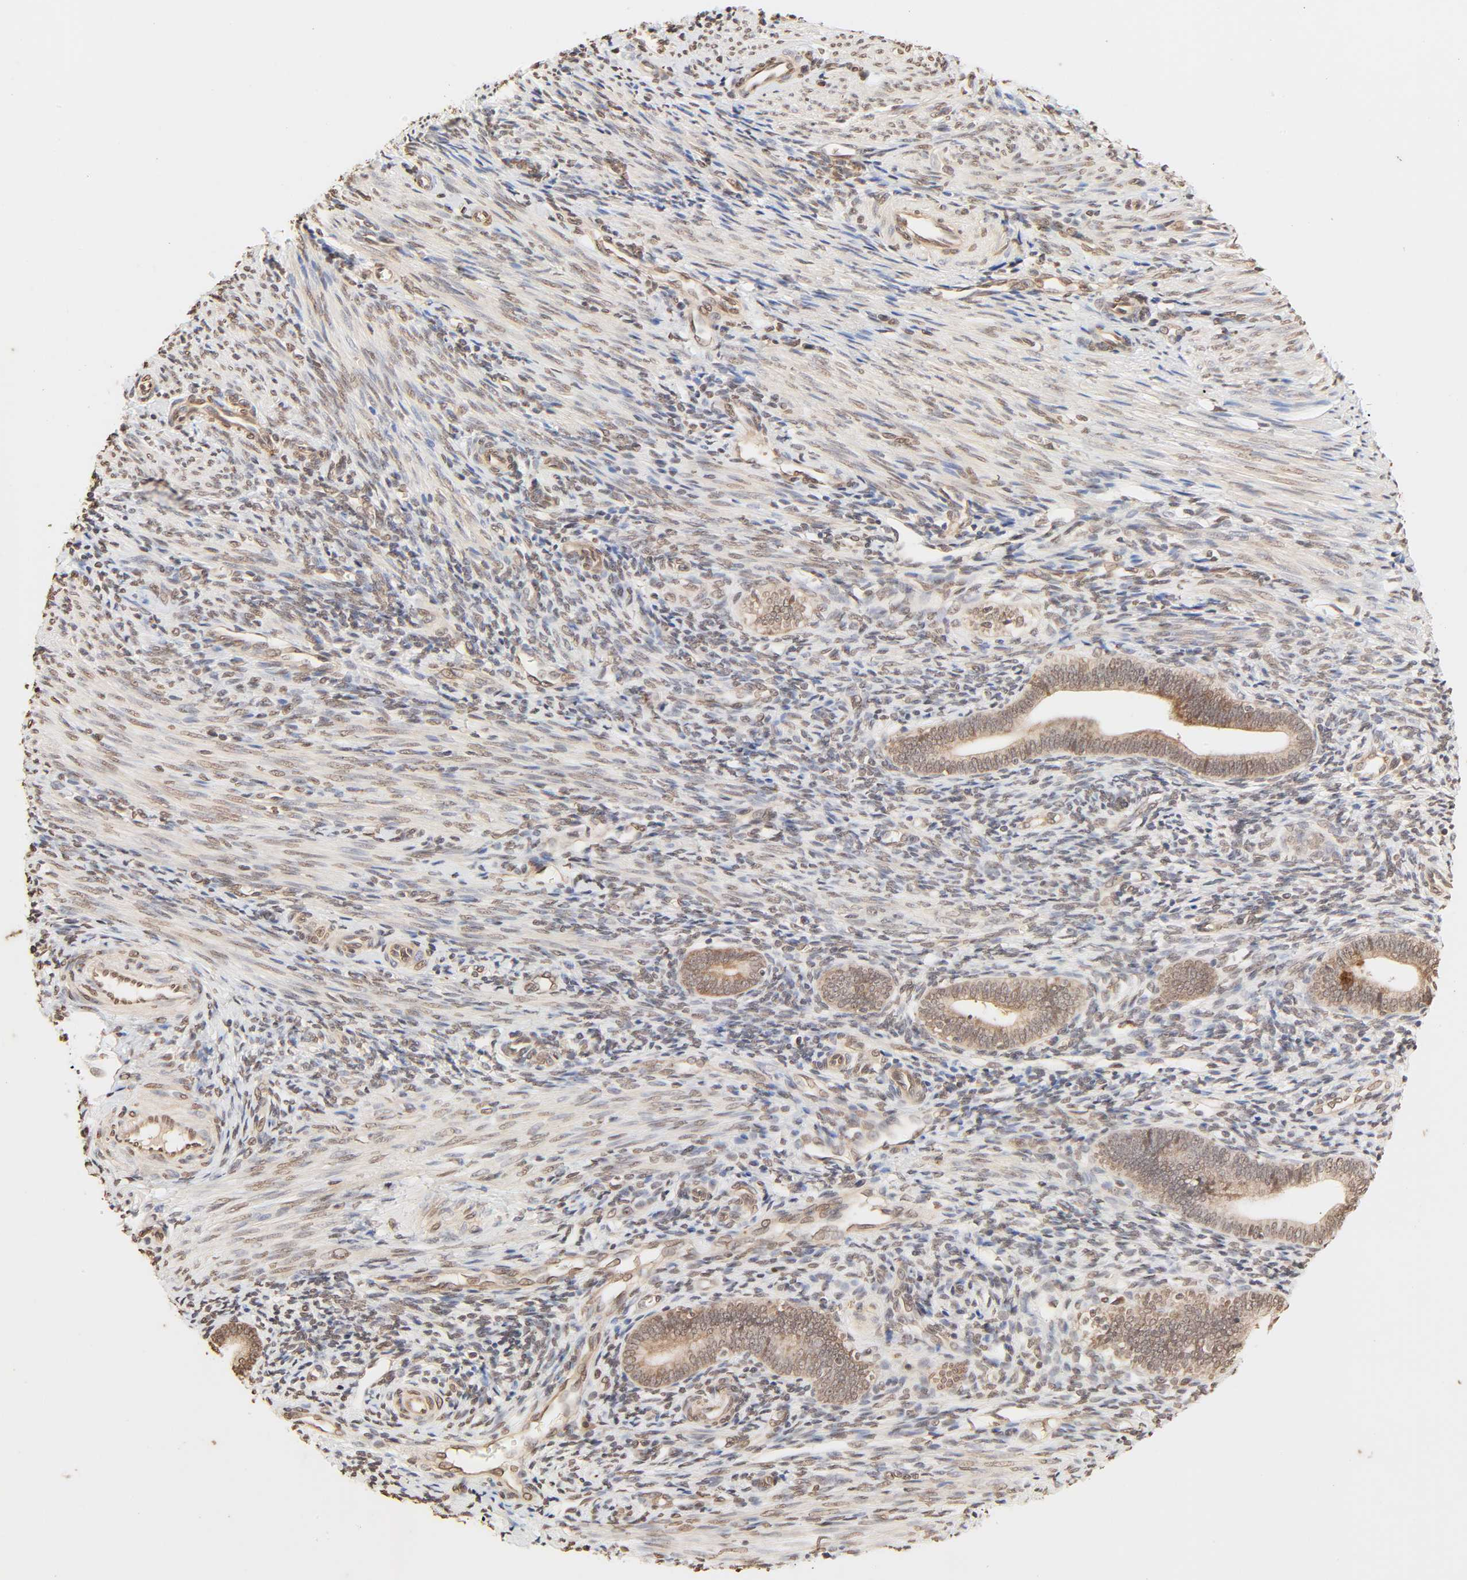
{"staining": {"intensity": "moderate", "quantity": ">75%", "location": "cytoplasmic/membranous,nuclear"}, "tissue": "endometrium", "cell_type": "Cells in endometrial stroma", "image_type": "normal", "snomed": [{"axis": "morphology", "description": "Normal tissue, NOS"}, {"axis": "topography", "description": "Uterus"}, {"axis": "topography", "description": "Endometrium"}], "caption": "Immunohistochemical staining of normal endometrium demonstrates >75% levels of moderate cytoplasmic/membranous,nuclear protein staining in approximately >75% of cells in endometrial stroma. The protein of interest is stained brown, and the nuclei are stained in blue (DAB IHC with brightfield microscopy, high magnification).", "gene": "TBL1X", "patient": {"sex": "female", "age": 33}}